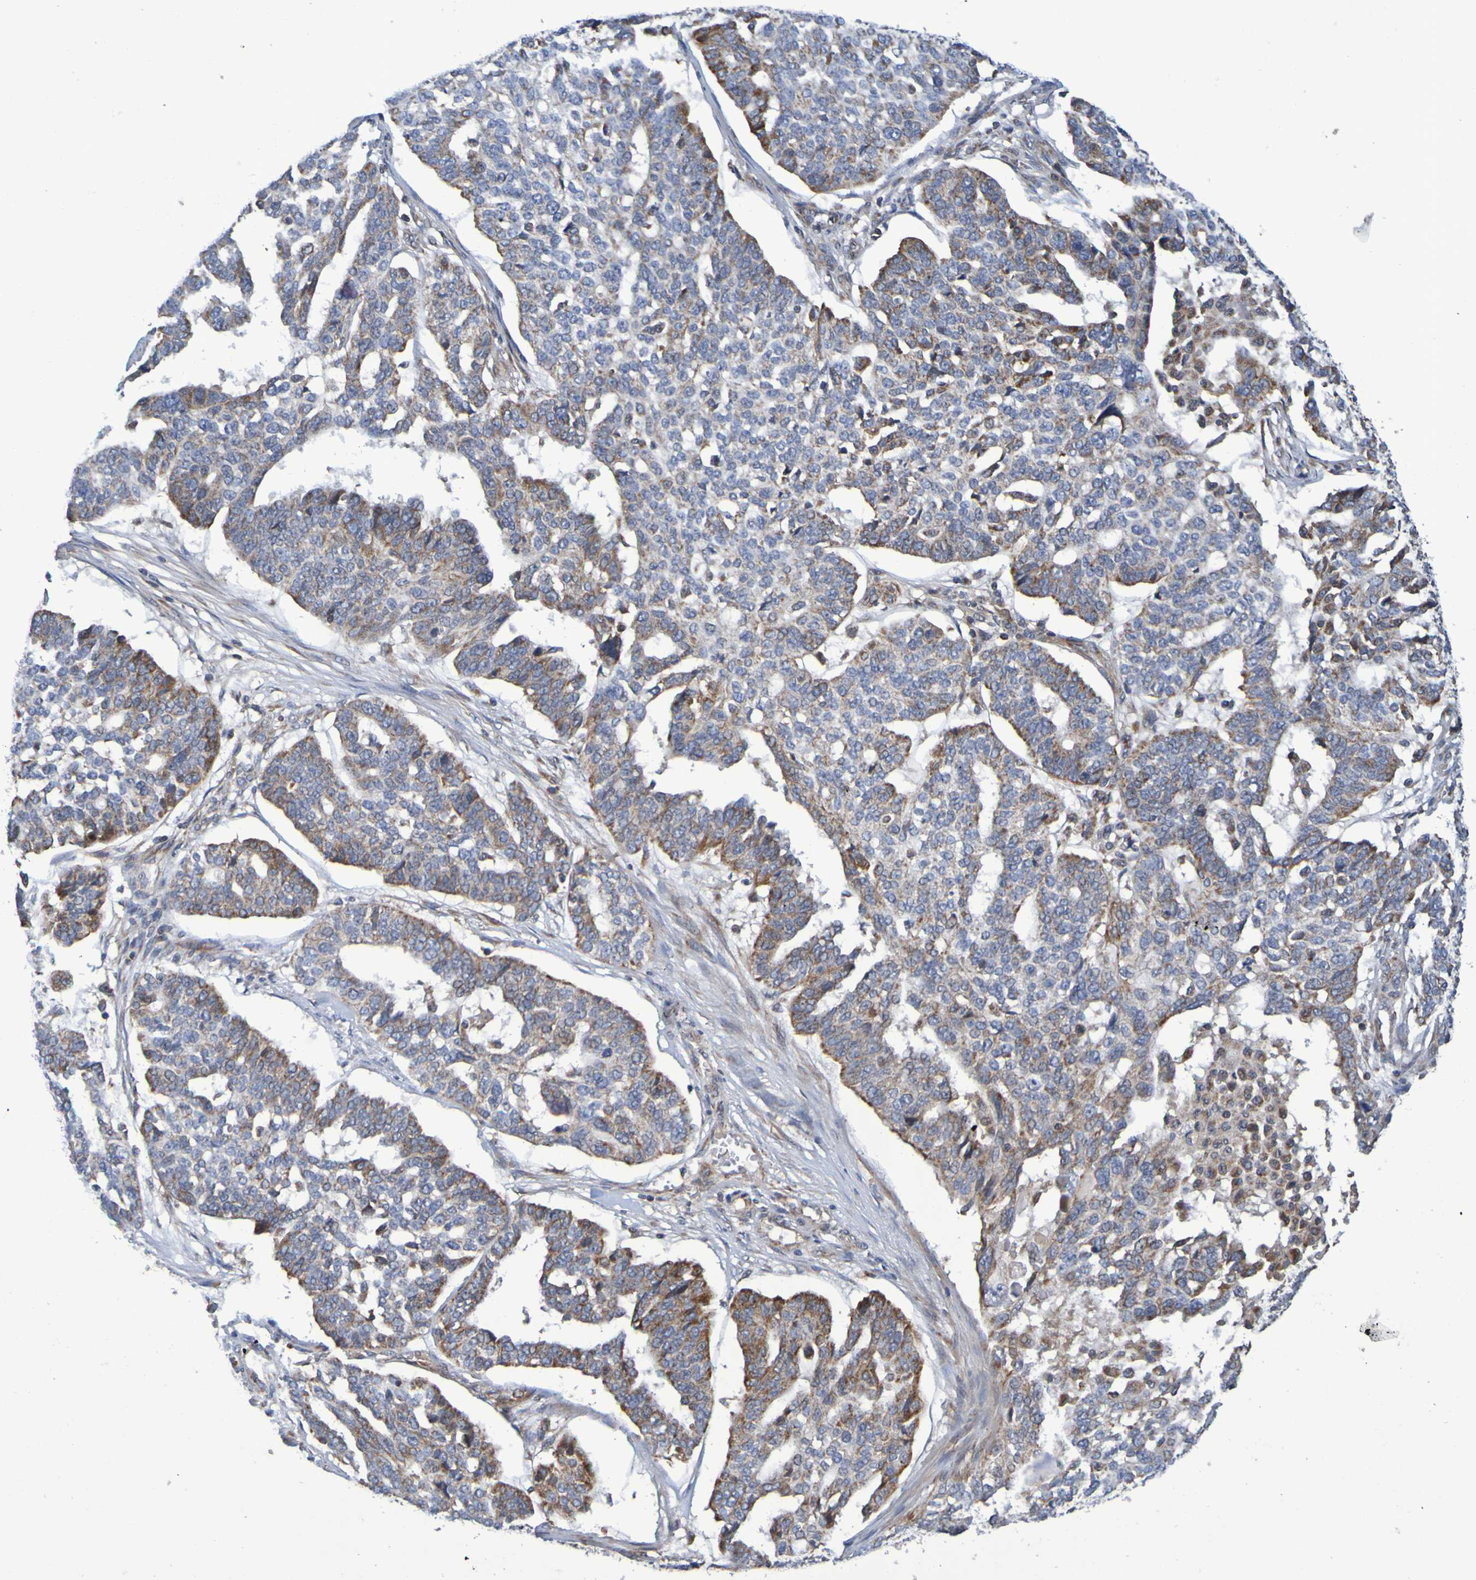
{"staining": {"intensity": "moderate", "quantity": "25%-75%", "location": "cytoplasmic/membranous"}, "tissue": "ovarian cancer", "cell_type": "Tumor cells", "image_type": "cancer", "snomed": [{"axis": "morphology", "description": "Cystadenocarcinoma, serous, NOS"}, {"axis": "topography", "description": "Ovary"}], "caption": "Immunohistochemistry of human ovarian cancer reveals medium levels of moderate cytoplasmic/membranous positivity in about 25%-75% of tumor cells.", "gene": "CCDC51", "patient": {"sex": "female", "age": 59}}